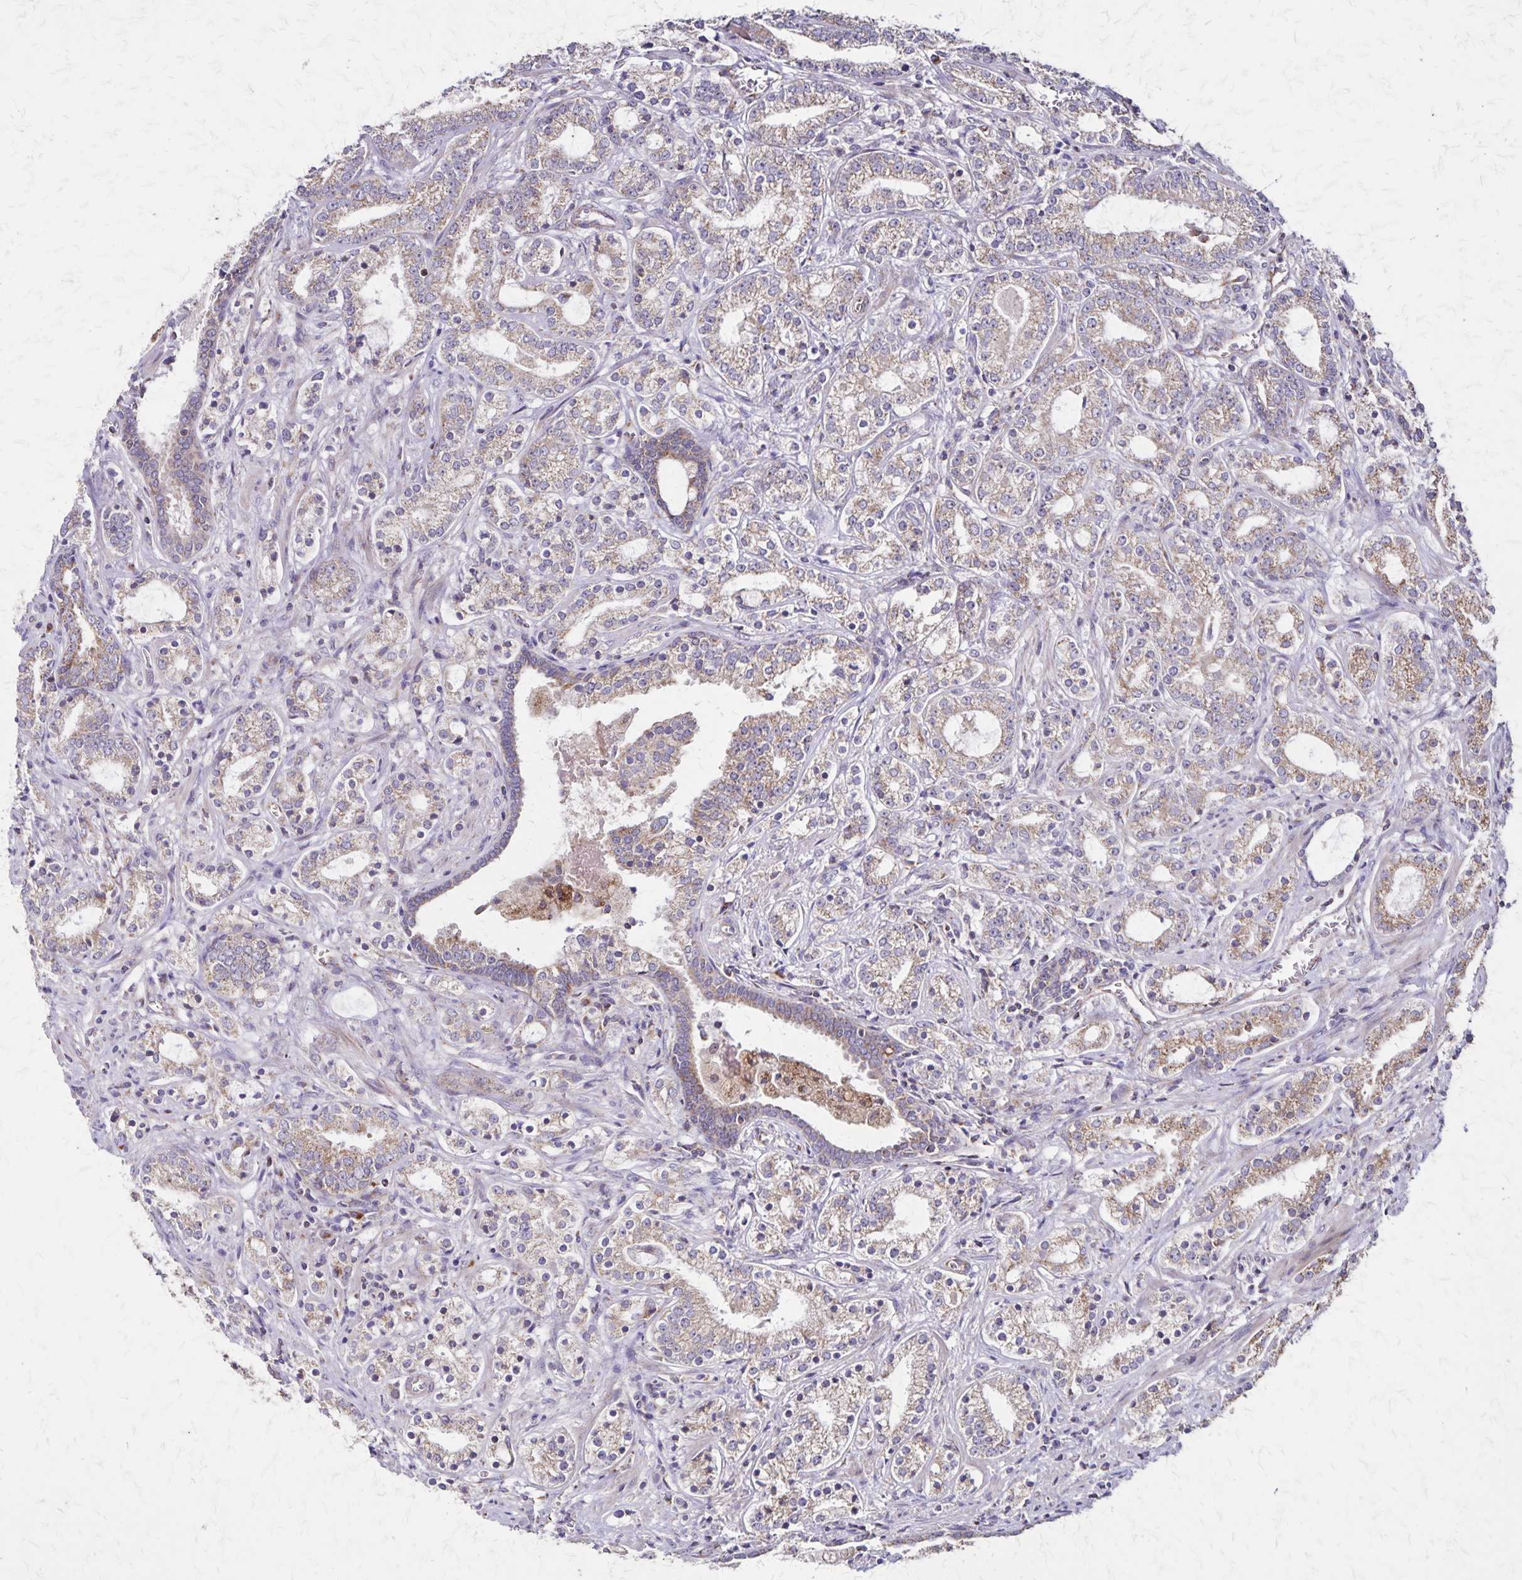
{"staining": {"intensity": "weak", "quantity": ">75%", "location": "cytoplasmic/membranous"}, "tissue": "prostate cancer", "cell_type": "Tumor cells", "image_type": "cancer", "snomed": [{"axis": "morphology", "description": "Adenocarcinoma, Medium grade"}, {"axis": "topography", "description": "Prostate"}], "caption": "Prostate cancer (adenocarcinoma (medium-grade)) stained for a protein demonstrates weak cytoplasmic/membranous positivity in tumor cells.", "gene": "NFS1", "patient": {"sex": "male", "age": 57}}